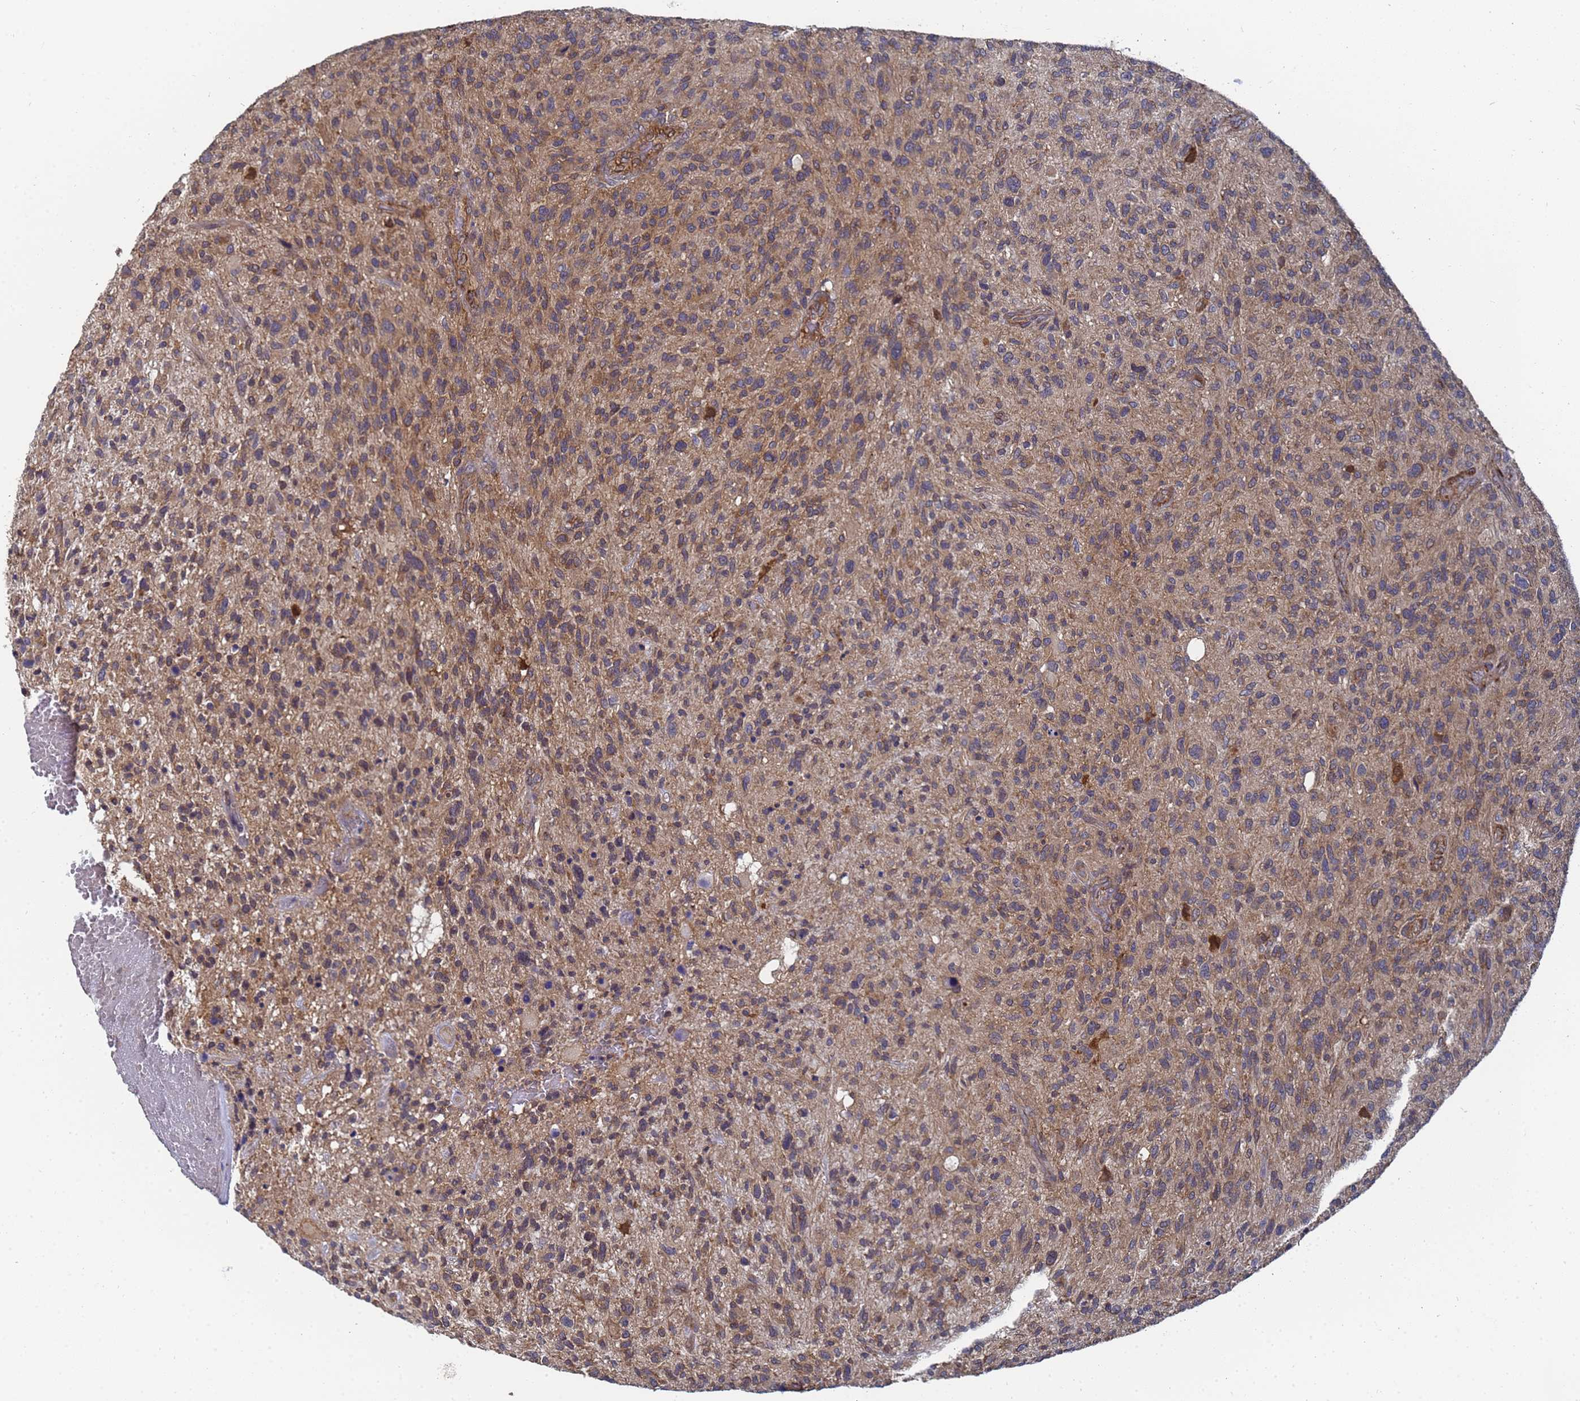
{"staining": {"intensity": "moderate", "quantity": ">75%", "location": "cytoplasmic/membranous"}, "tissue": "glioma", "cell_type": "Tumor cells", "image_type": "cancer", "snomed": [{"axis": "morphology", "description": "Glioma, malignant, High grade"}, {"axis": "topography", "description": "Brain"}], "caption": "Glioma tissue displays moderate cytoplasmic/membranous staining in about >75% of tumor cells, visualized by immunohistochemistry. The protein is shown in brown color, while the nuclei are stained blue.", "gene": "ALS2CL", "patient": {"sex": "male", "age": 47}}